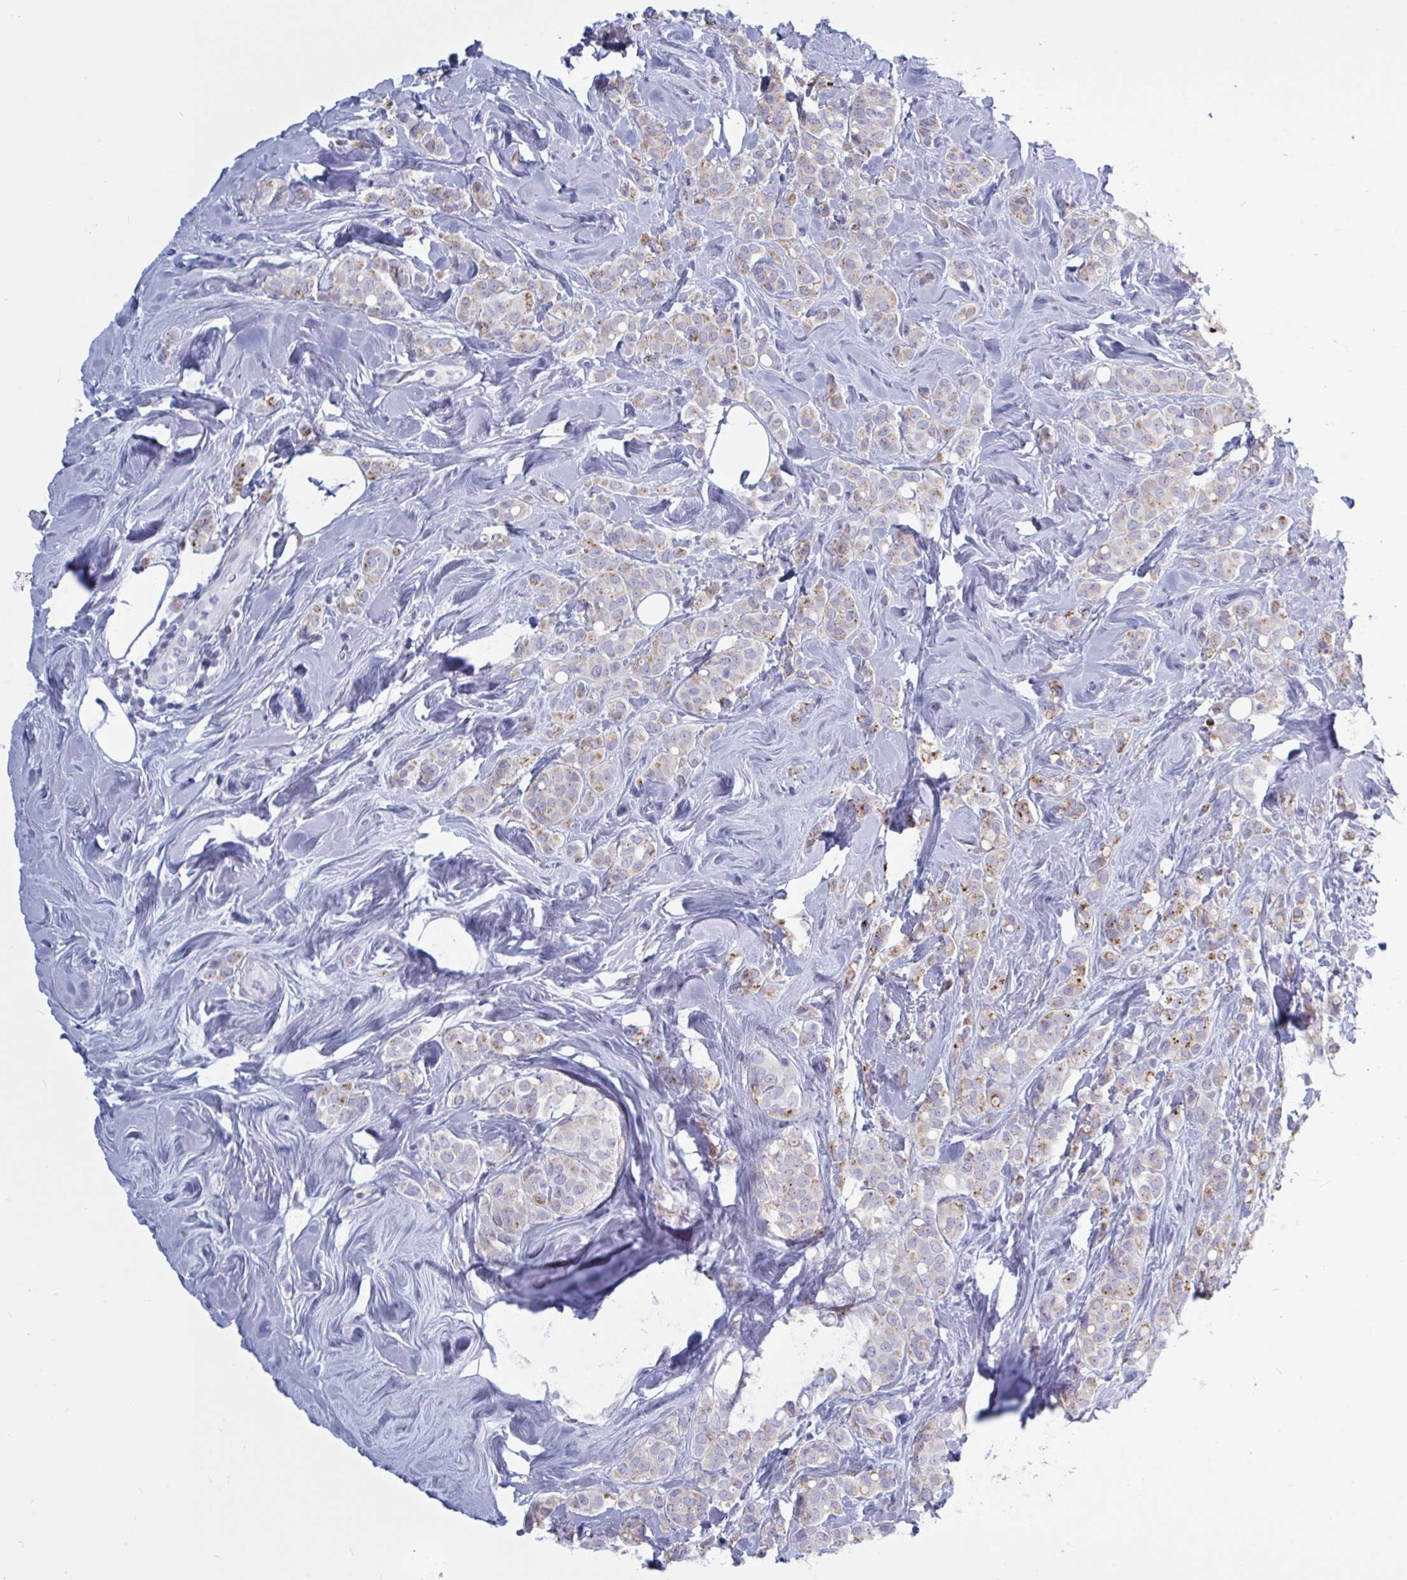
{"staining": {"intensity": "moderate", "quantity": "<25%", "location": "cytoplasmic/membranous"}, "tissue": "breast cancer", "cell_type": "Tumor cells", "image_type": "cancer", "snomed": [{"axis": "morphology", "description": "Lobular carcinoma"}, {"axis": "topography", "description": "Breast"}], "caption": "IHC of breast cancer exhibits low levels of moderate cytoplasmic/membranous positivity in about <25% of tumor cells.", "gene": "ATG9A", "patient": {"sex": "female", "age": 68}}